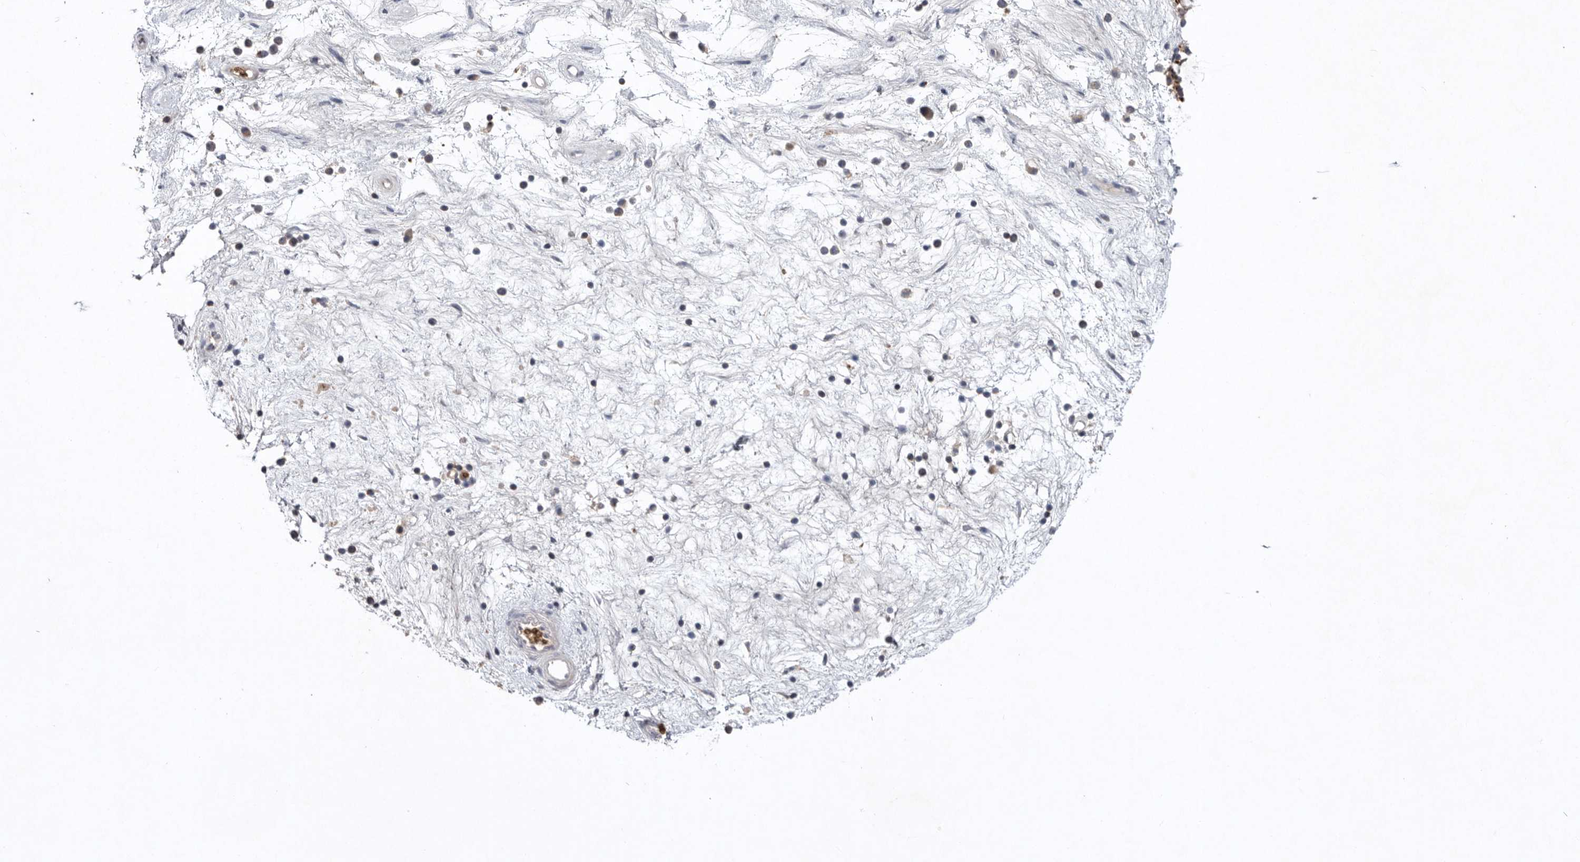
{"staining": {"intensity": "strong", "quantity": ">75%", "location": "cytoplasmic/membranous"}, "tissue": "nasopharynx", "cell_type": "Respiratory epithelial cells", "image_type": "normal", "snomed": [{"axis": "morphology", "description": "Normal tissue, NOS"}, {"axis": "topography", "description": "Nasopharynx"}], "caption": "The histopathology image demonstrates staining of benign nasopharynx, revealing strong cytoplasmic/membranous protein positivity (brown color) within respiratory epithelial cells.", "gene": "TNFSF14", "patient": {"sex": "male", "age": 64}}